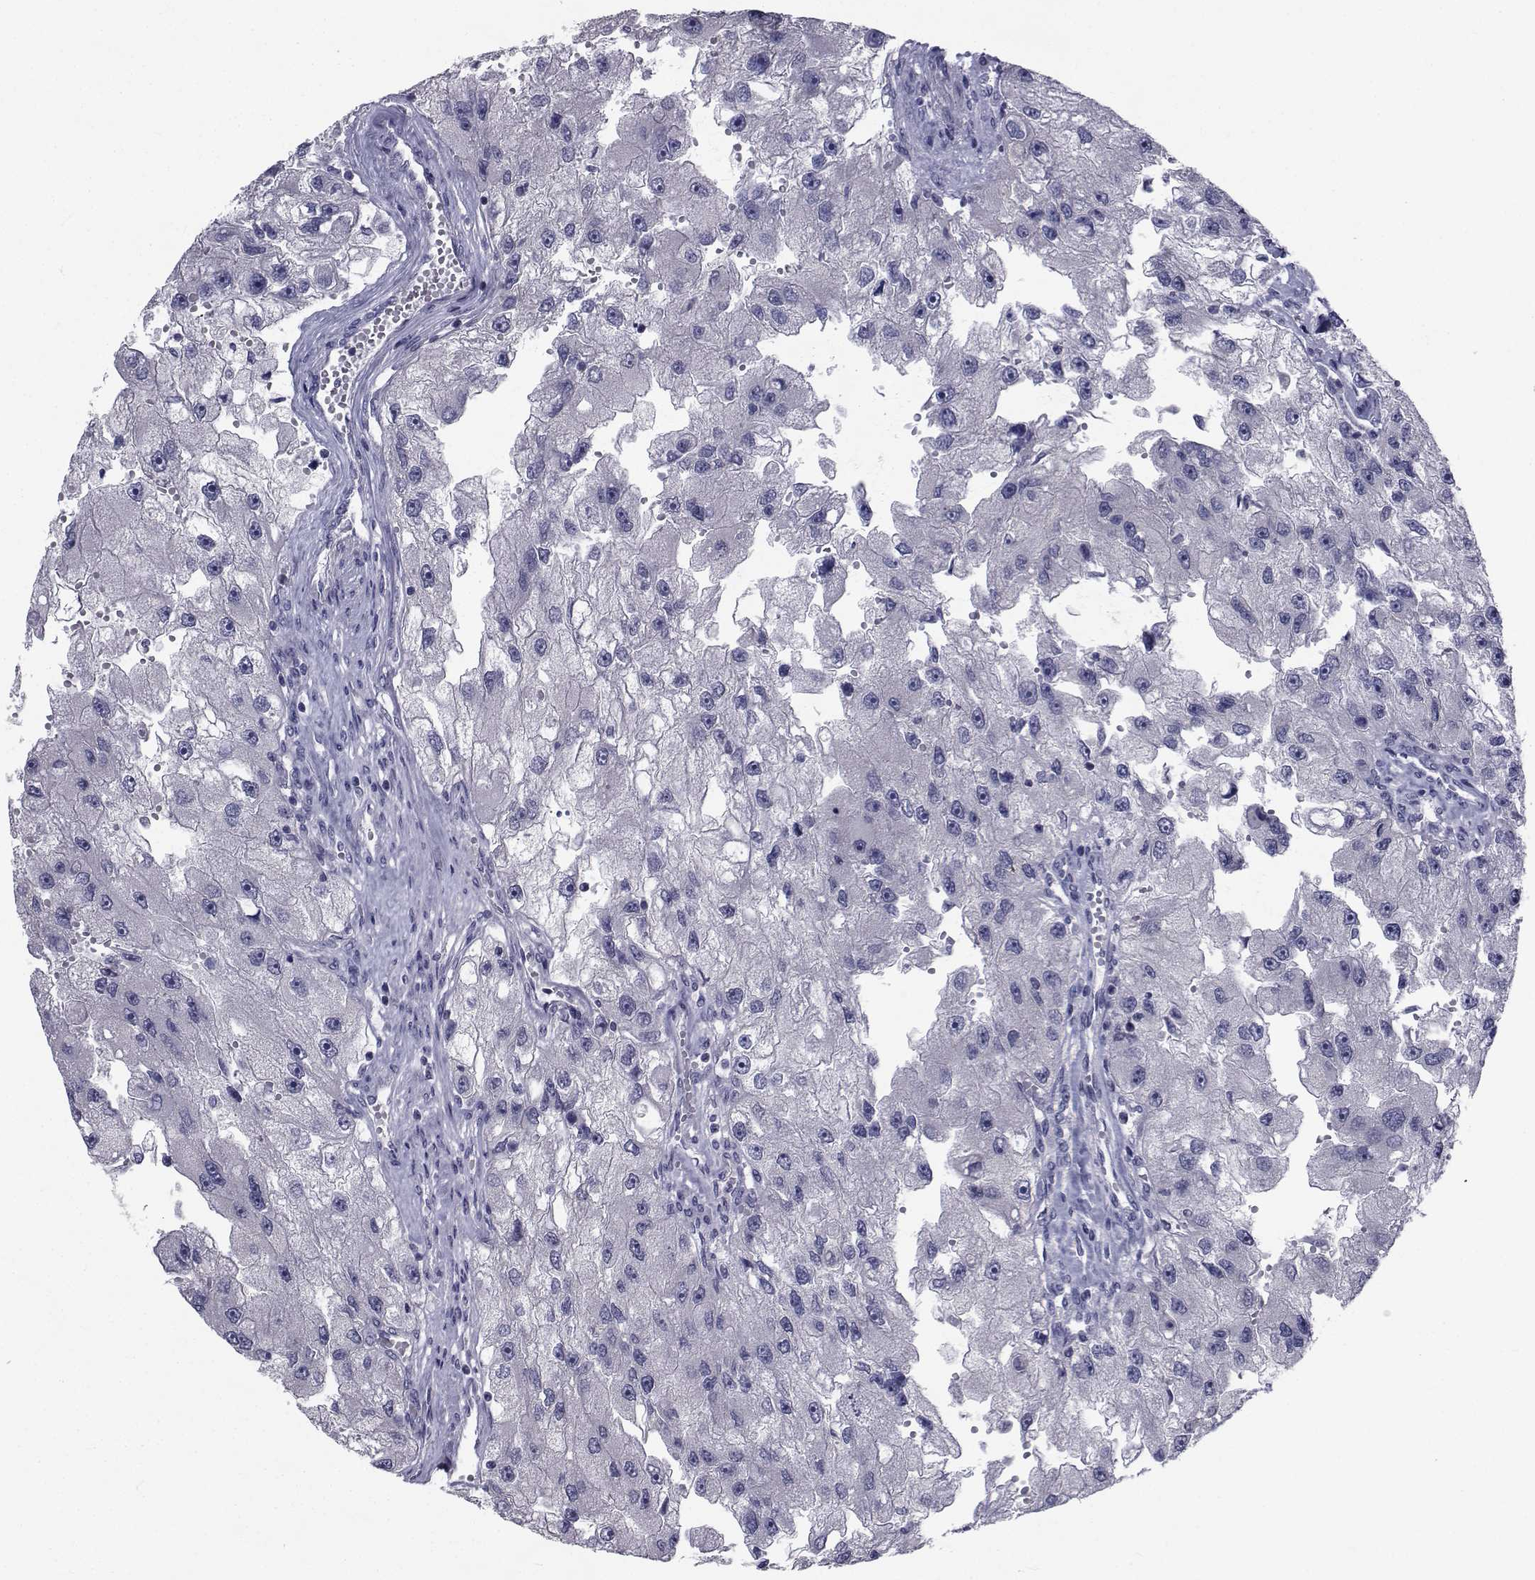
{"staining": {"intensity": "negative", "quantity": "none", "location": "none"}, "tissue": "renal cancer", "cell_type": "Tumor cells", "image_type": "cancer", "snomed": [{"axis": "morphology", "description": "Adenocarcinoma, NOS"}, {"axis": "topography", "description": "Kidney"}], "caption": "Immunohistochemistry histopathology image of renal adenocarcinoma stained for a protein (brown), which displays no expression in tumor cells. (Immunohistochemistry, brightfield microscopy, high magnification).", "gene": "CHRNA1", "patient": {"sex": "male", "age": 63}}